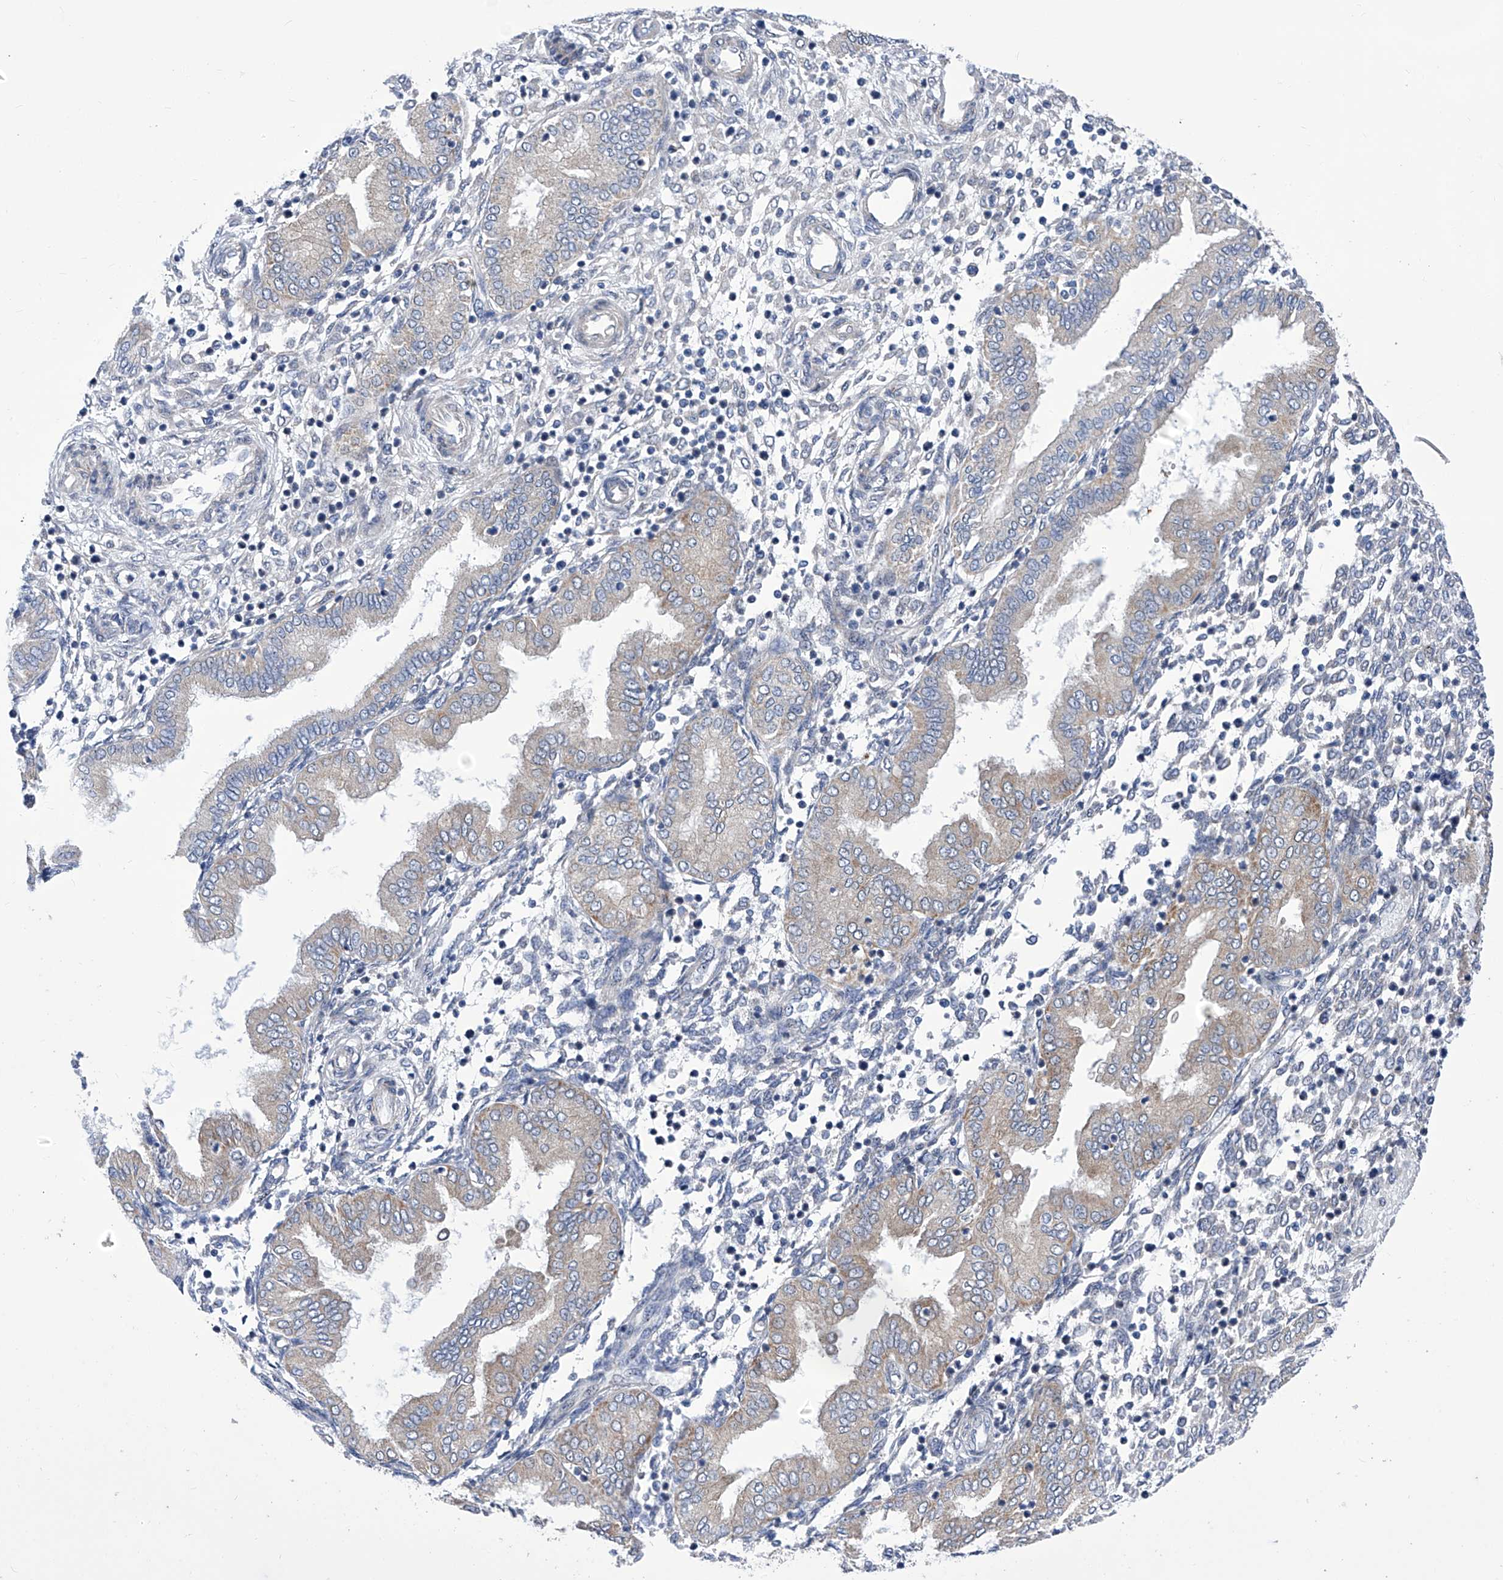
{"staining": {"intensity": "negative", "quantity": "none", "location": "none"}, "tissue": "endometrium", "cell_type": "Cells in endometrial stroma", "image_type": "normal", "snomed": [{"axis": "morphology", "description": "Normal tissue, NOS"}, {"axis": "topography", "description": "Endometrium"}], "caption": "Immunohistochemistry micrograph of benign human endometrium stained for a protein (brown), which demonstrates no positivity in cells in endometrial stroma. Nuclei are stained in blue.", "gene": "KTI12", "patient": {"sex": "female", "age": 53}}